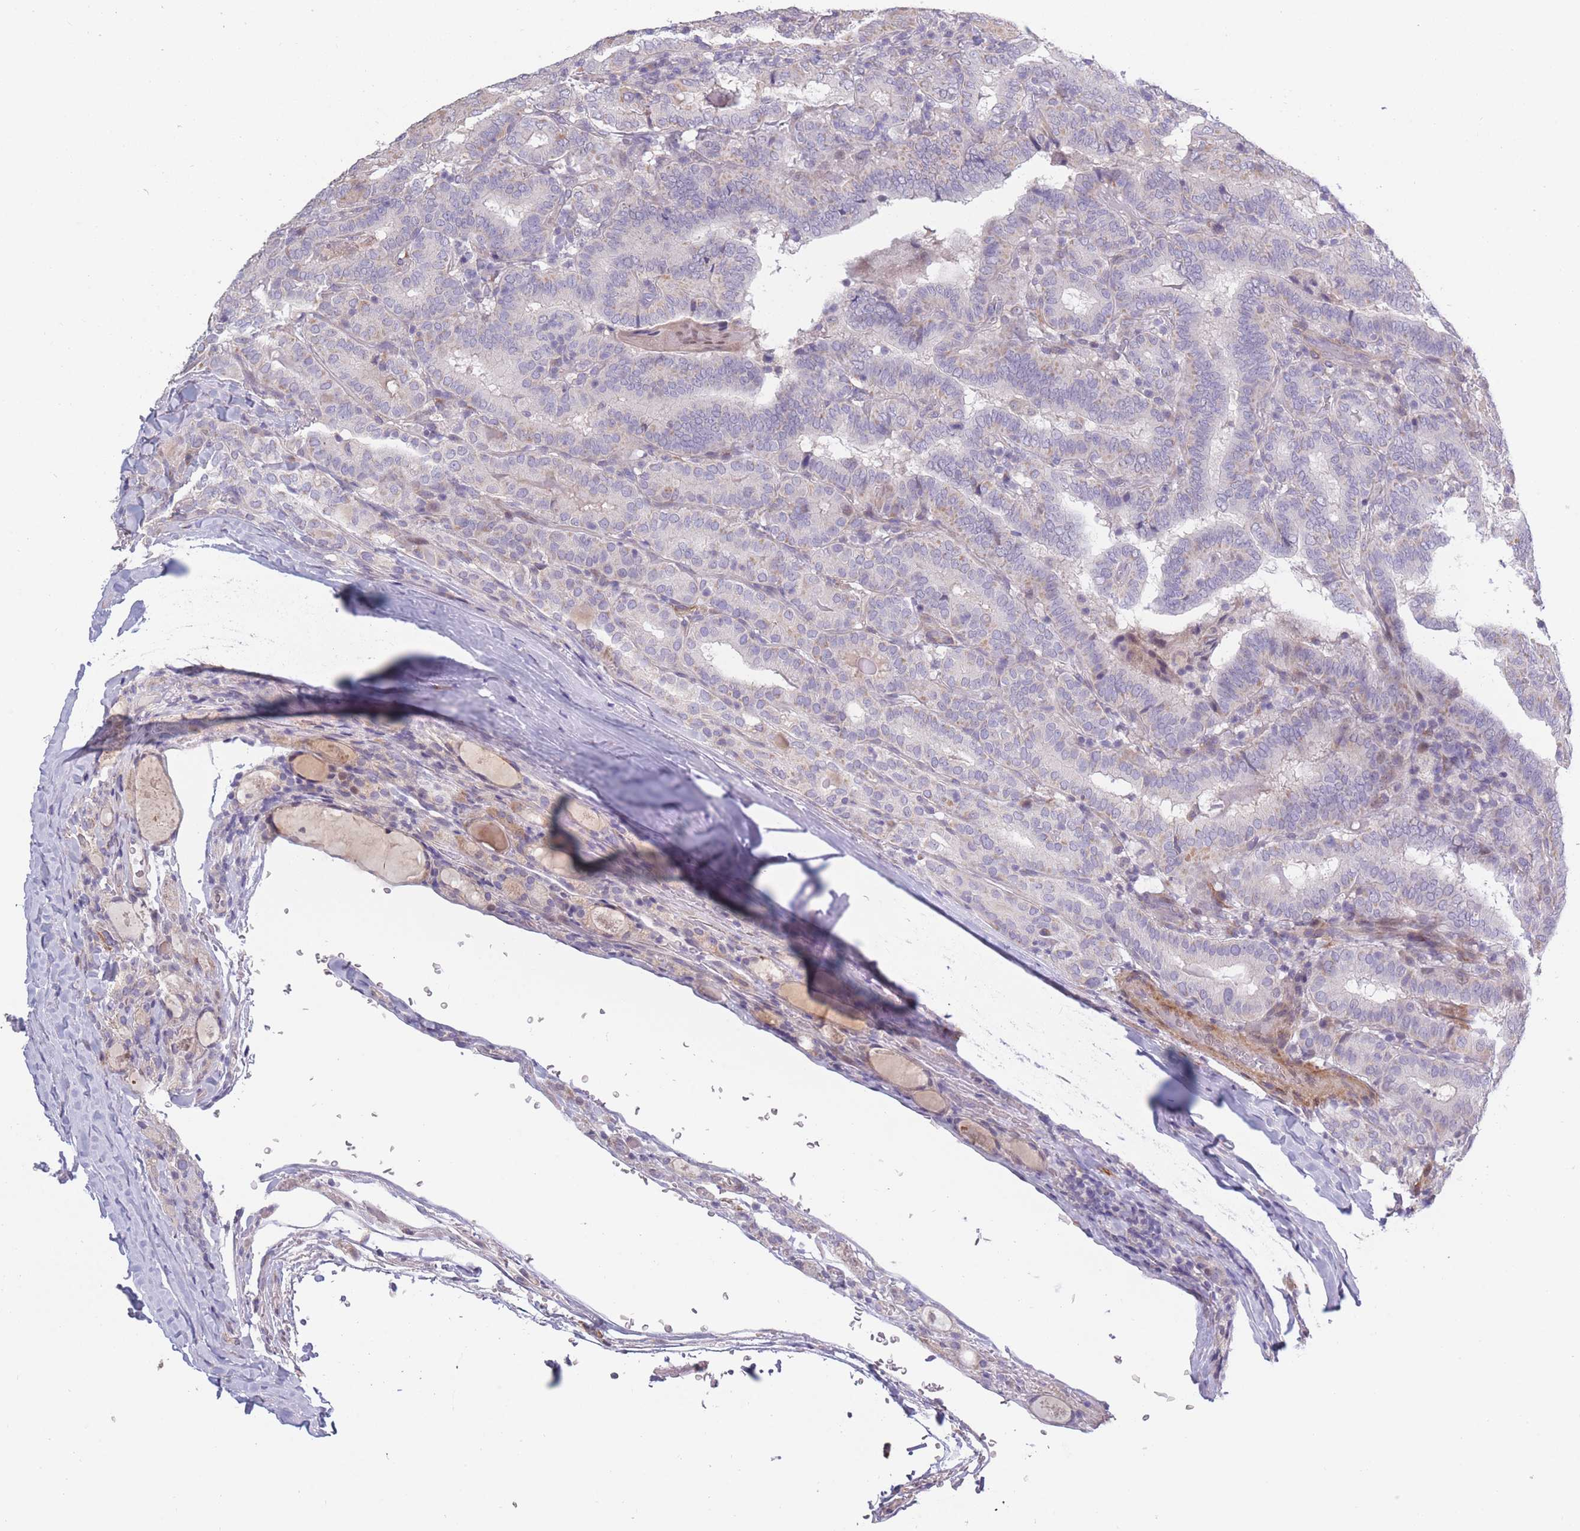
{"staining": {"intensity": "negative", "quantity": "none", "location": "none"}, "tissue": "thyroid cancer", "cell_type": "Tumor cells", "image_type": "cancer", "snomed": [{"axis": "morphology", "description": "Papillary adenocarcinoma, NOS"}, {"axis": "topography", "description": "Thyroid gland"}], "caption": "Protein analysis of thyroid cancer reveals no significant positivity in tumor cells.", "gene": "CCNQ", "patient": {"sex": "female", "age": 72}}